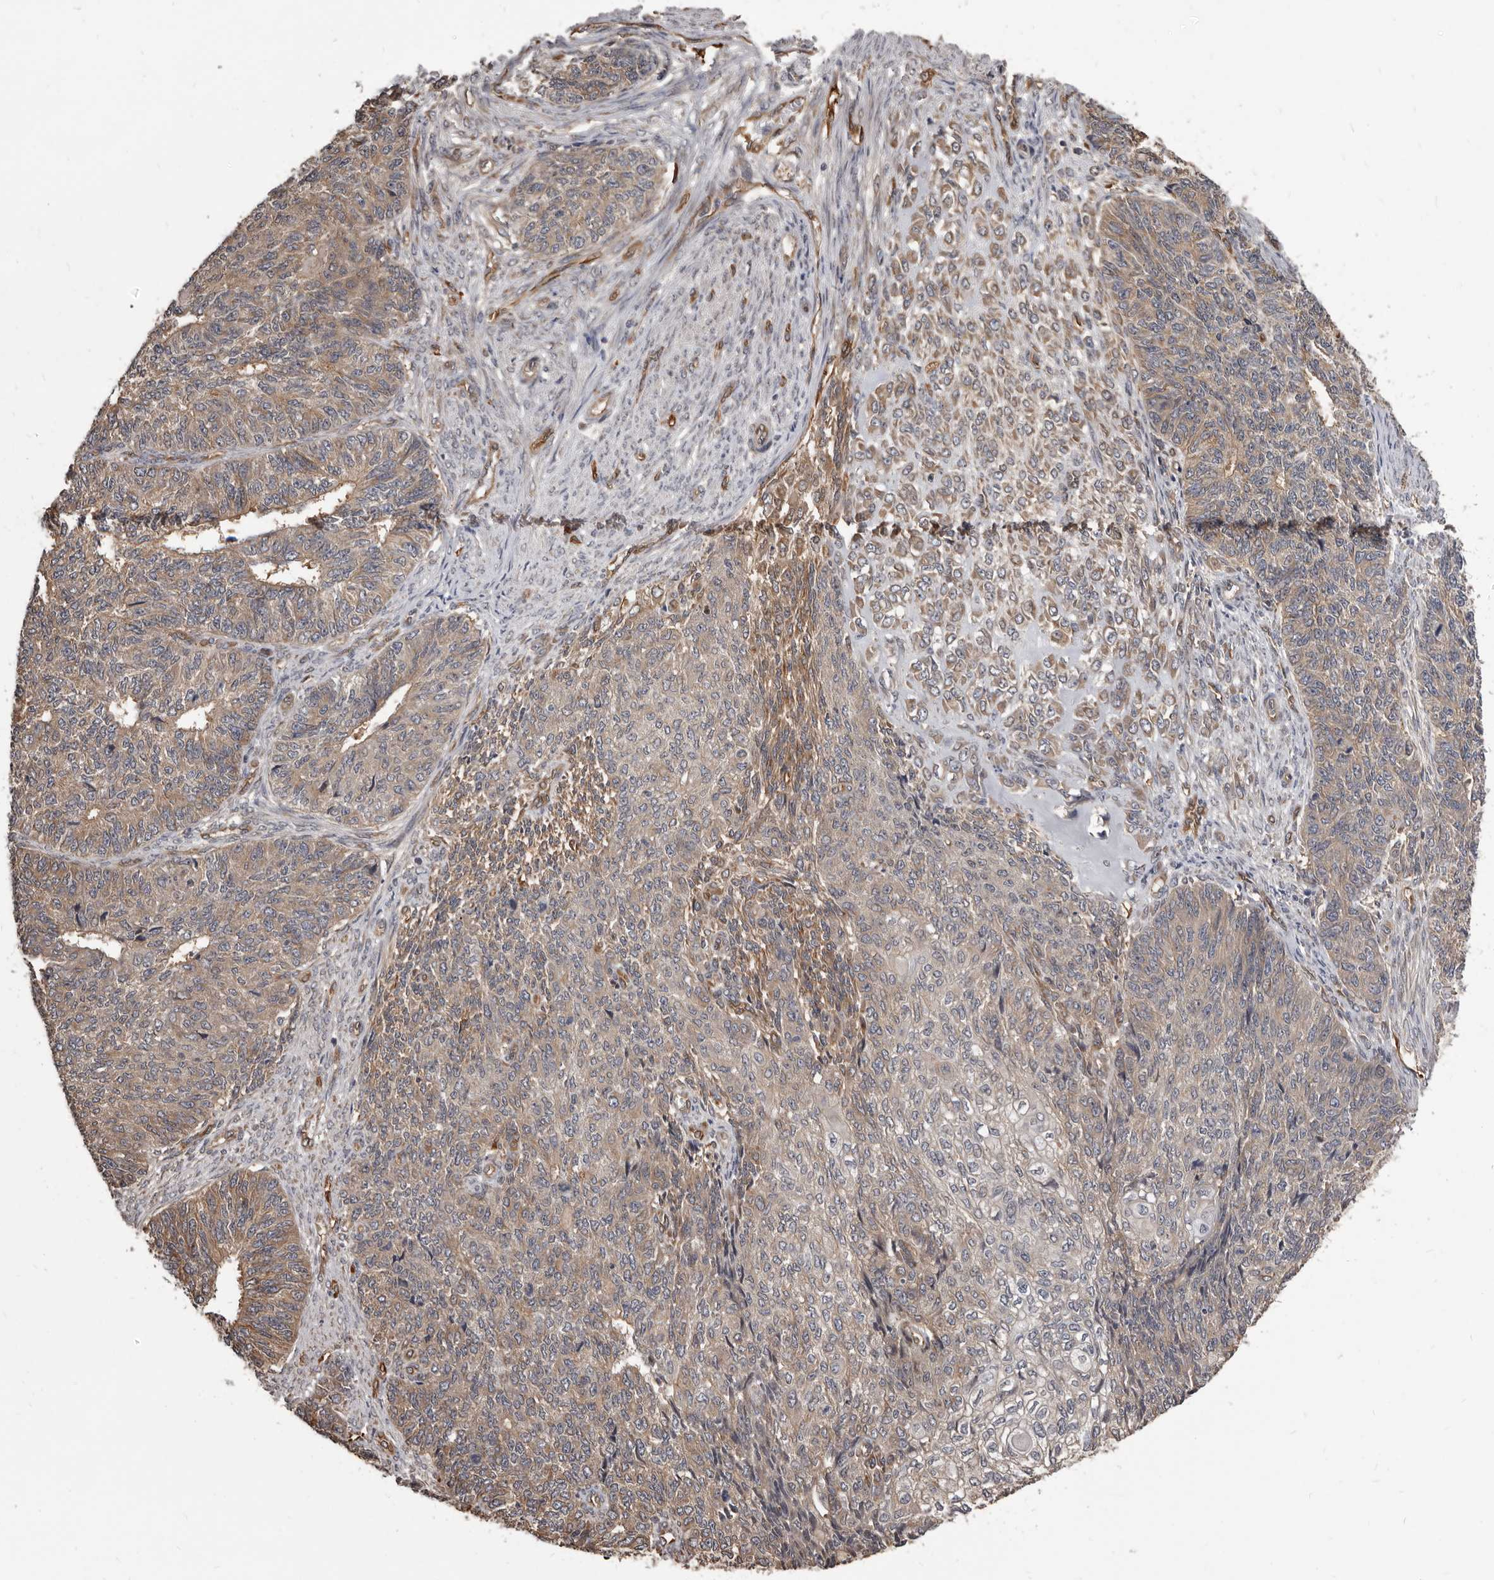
{"staining": {"intensity": "weak", "quantity": ">75%", "location": "cytoplasmic/membranous"}, "tissue": "endometrial cancer", "cell_type": "Tumor cells", "image_type": "cancer", "snomed": [{"axis": "morphology", "description": "Adenocarcinoma, NOS"}, {"axis": "topography", "description": "Endometrium"}], "caption": "Endometrial adenocarcinoma was stained to show a protein in brown. There is low levels of weak cytoplasmic/membranous expression in approximately >75% of tumor cells.", "gene": "ADAMTS20", "patient": {"sex": "female", "age": 32}}